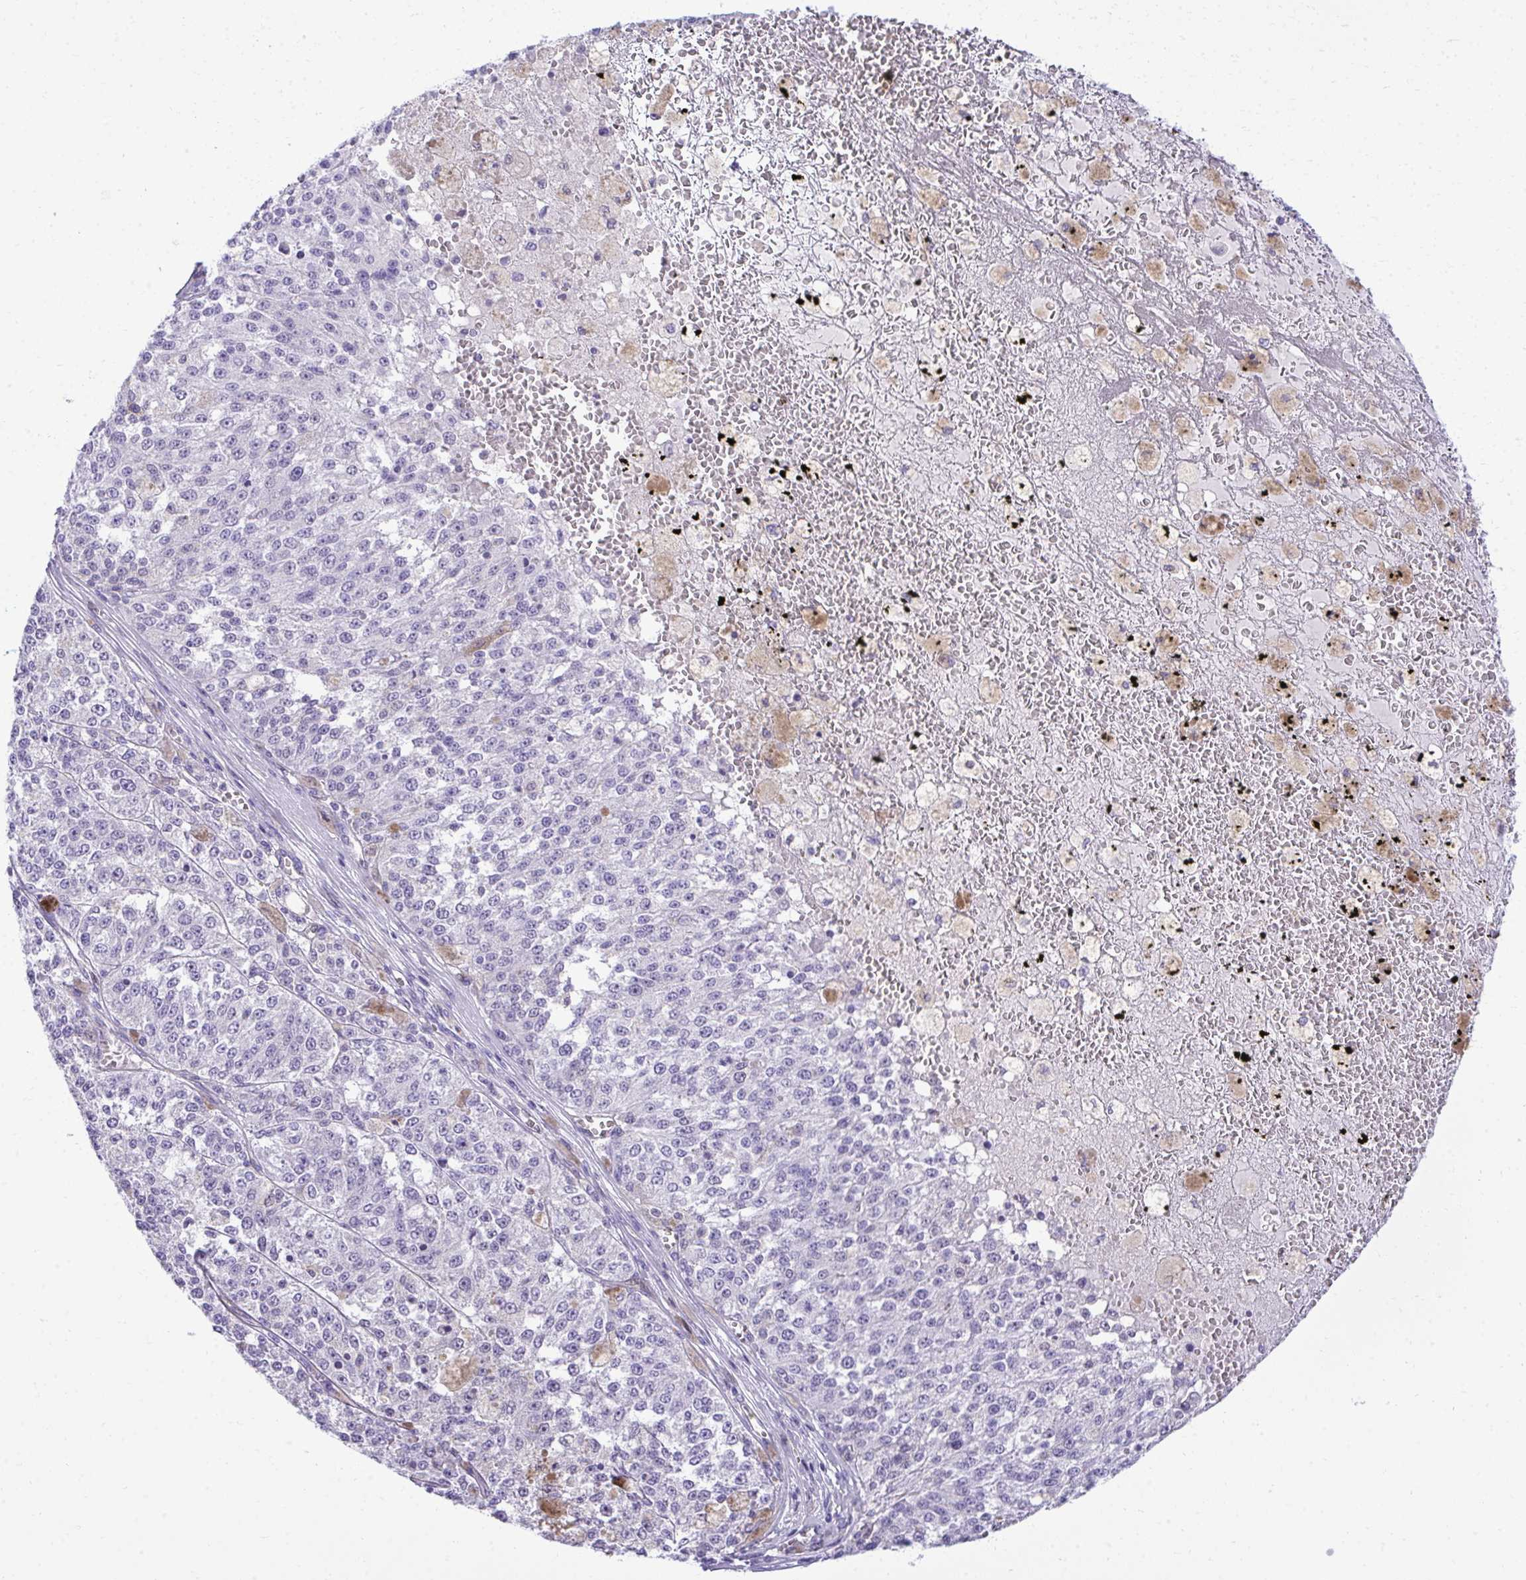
{"staining": {"intensity": "negative", "quantity": "none", "location": "none"}, "tissue": "melanoma", "cell_type": "Tumor cells", "image_type": "cancer", "snomed": [{"axis": "morphology", "description": "Malignant melanoma, Metastatic site"}, {"axis": "topography", "description": "Lymph node"}], "caption": "Tumor cells are negative for brown protein staining in malignant melanoma (metastatic site).", "gene": "PGM2L1", "patient": {"sex": "female", "age": 64}}